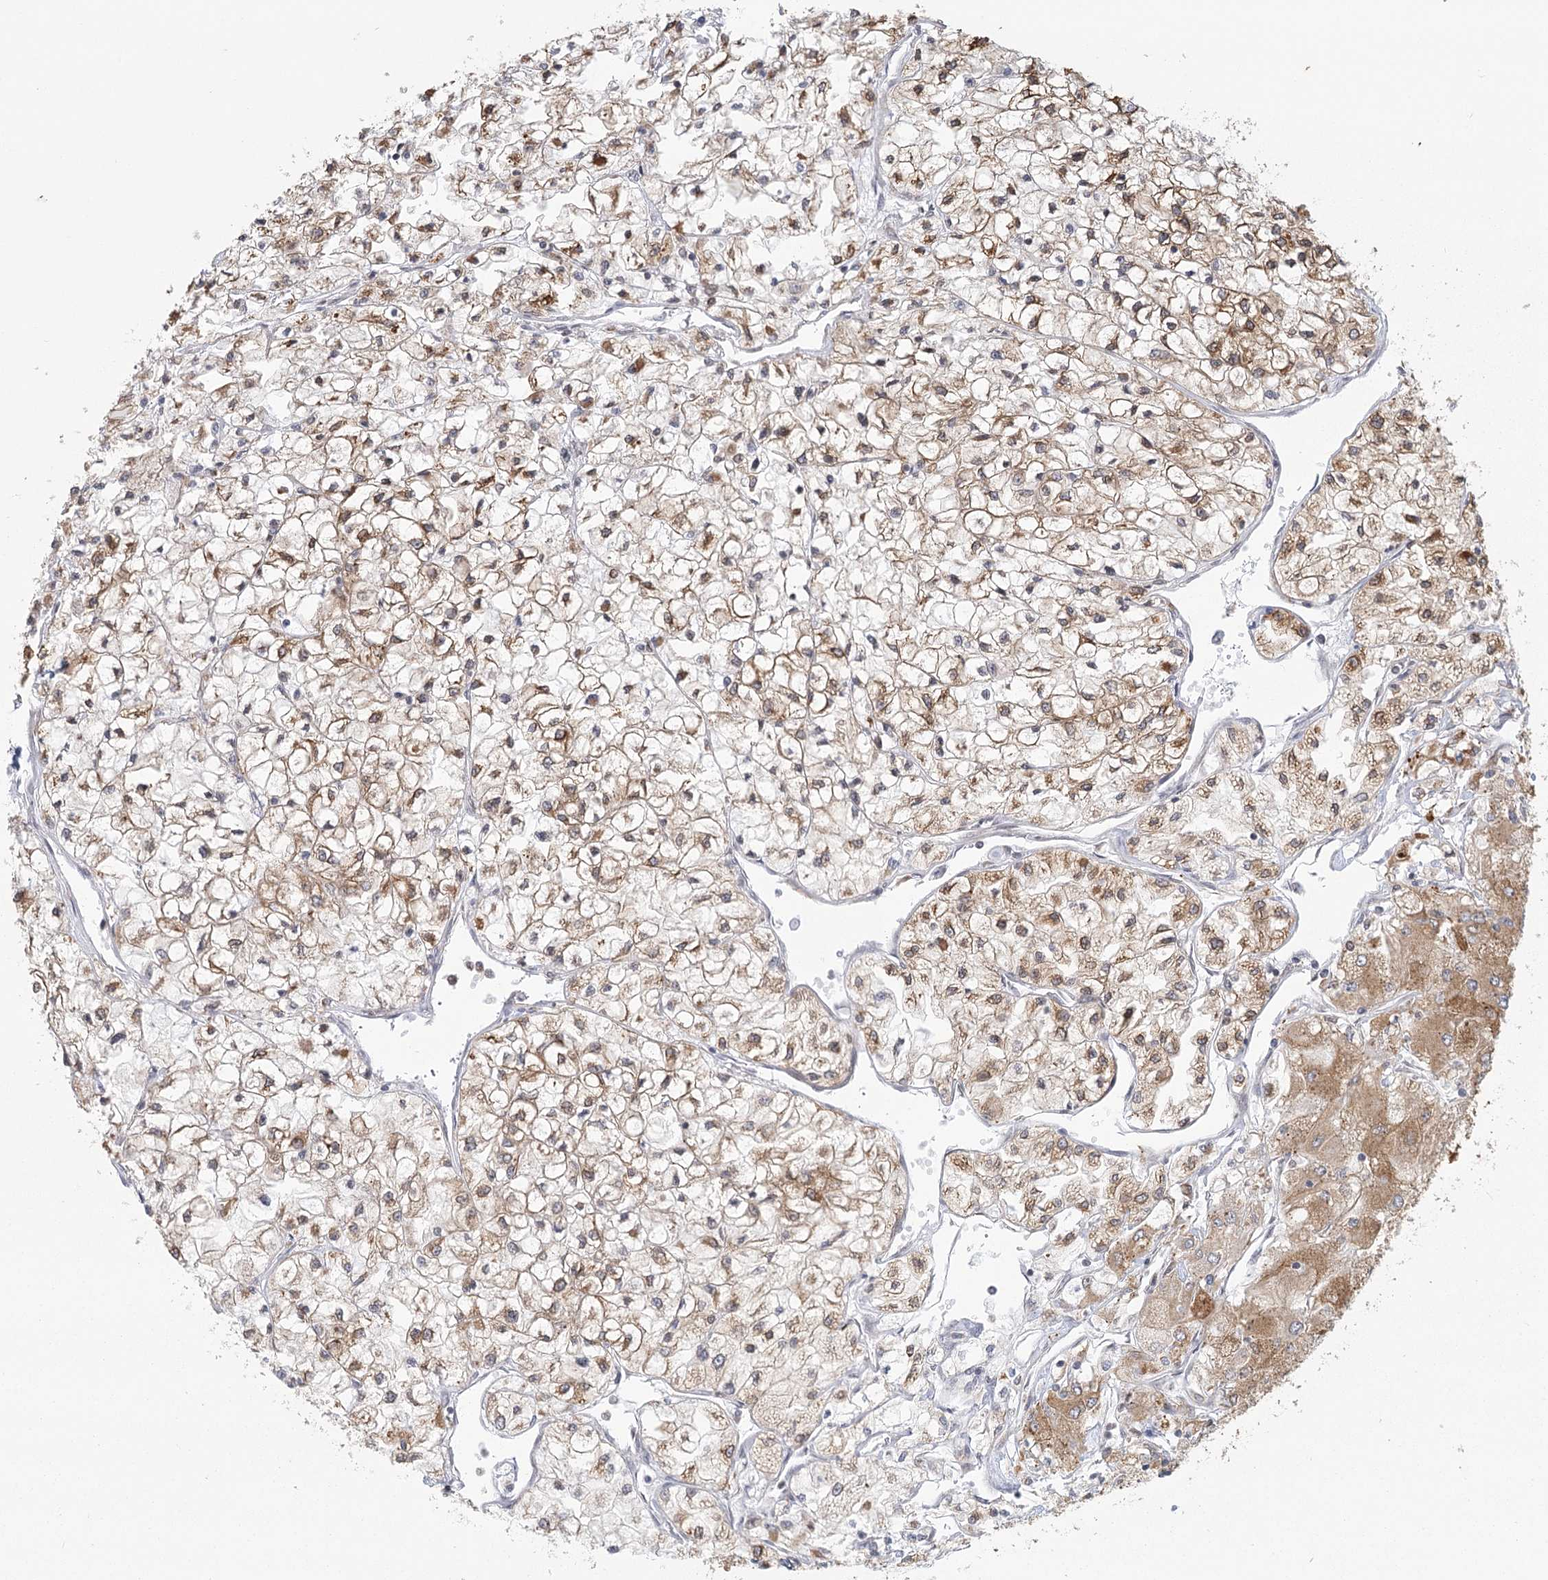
{"staining": {"intensity": "moderate", "quantity": "25%-75%", "location": "cytoplasmic/membranous"}, "tissue": "renal cancer", "cell_type": "Tumor cells", "image_type": "cancer", "snomed": [{"axis": "morphology", "description": "Adenocarcinoma, NOS"}, {"axis": "topography", "description": "Kidney"}], "caption": "Tumor cells display medium levels of moderate cytoplasmic/membranous positivity in approximately 25%-75% of cells in renal cancer. (Brightfield microscopy of DAB IHC at high magnification).", "gene": "LACTB", "patient": {"sex": "male", "age": 80}}